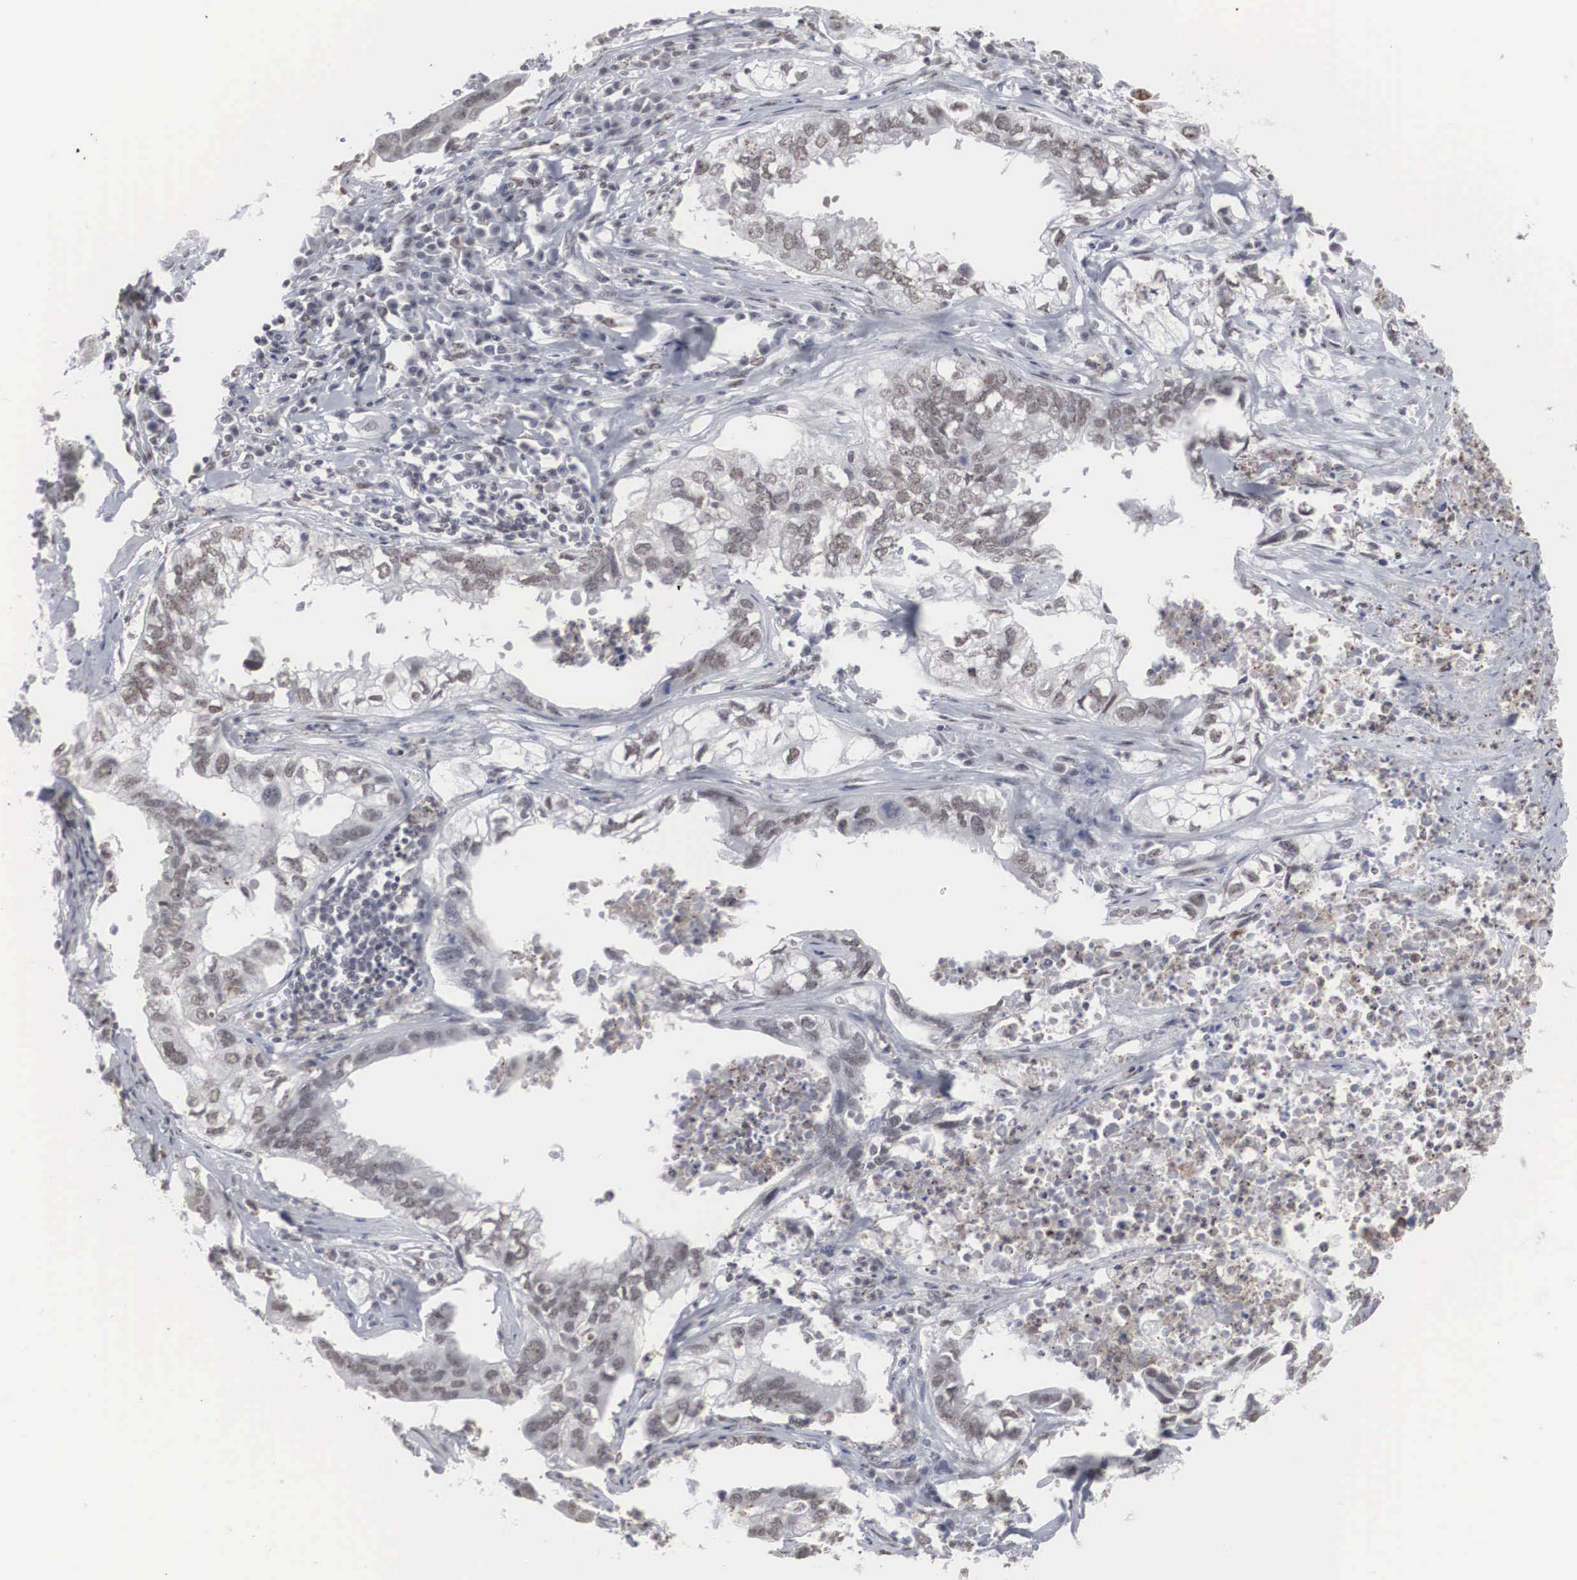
{"staining": {"intensity": "weak", "quantity": ">75%", "location": "nuclear"}, "tissue": "lung cancer", "cell_type": "Tumor cells", "image_type": "cancer", "snomed": [{"axis": "morphology", "description": "Adenocarcinoma, NOS"}, {"axis": "topography", "description": "Lung"}], "caption": "DAB (3,3'-diaminobenzidine) immunohistochemical staining of human lung adenocarcinoma exhibits weak nuclear protein expression in about >75% of tumor cells.", "gene": "AUTS2", "patient": {"sex": "male", "age": 48}}